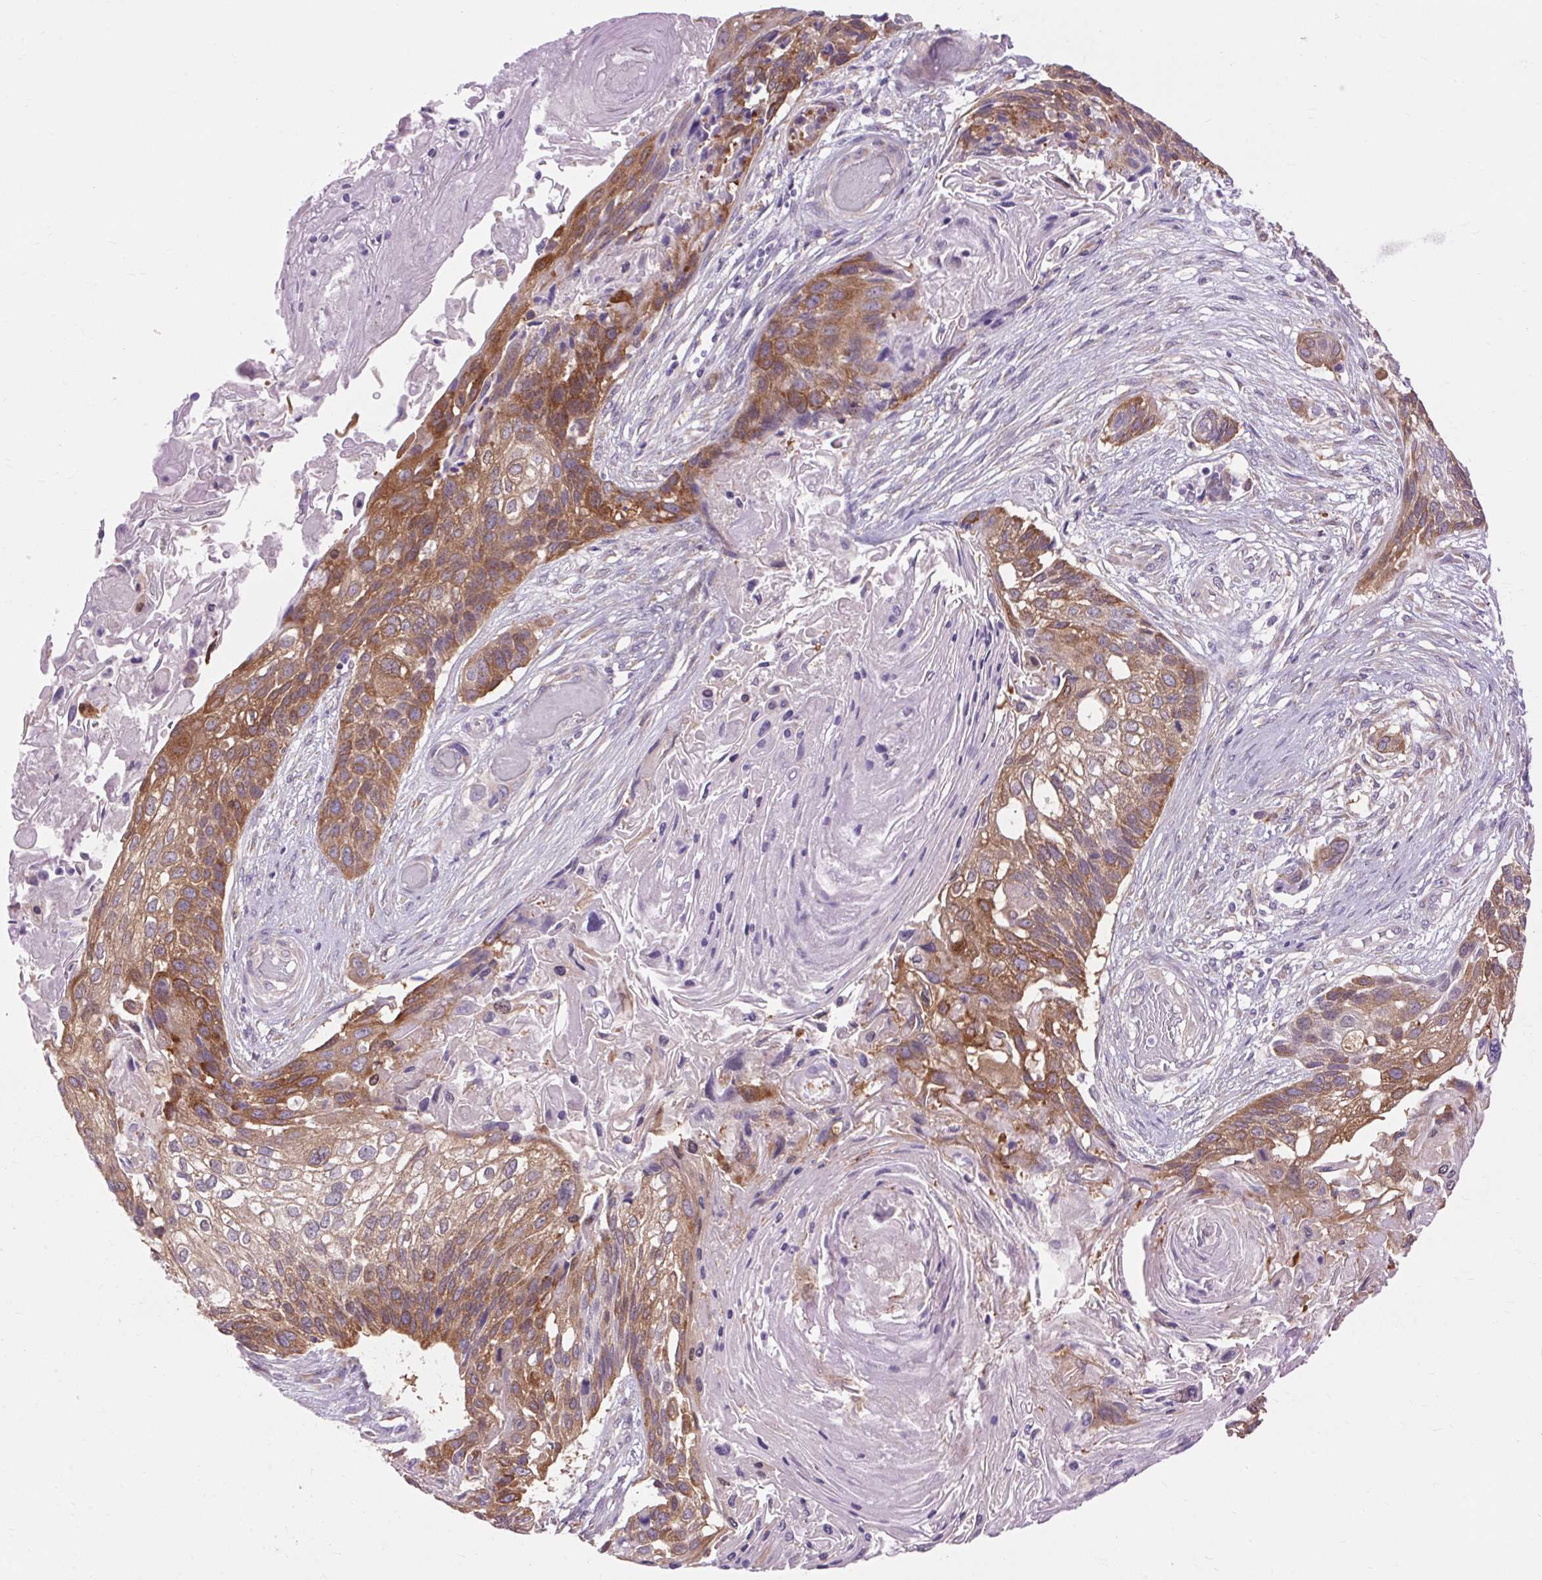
{"staining": {"intensity": "moderate", "quantity": ">75%", "location": "cytoplasmic/membranous"}, "tissue": "lung cancer", "cell_type": "Tumor cells", "image_type": "cancer", "snomed": [{"axis": "morphology", "description": "Squamous cell carcinoma, NOS"}, {"axis": "topography", "description": "Lung"}], "caption": "Lung cancer (squamous cell carcinoma) stained with DAB immunohistochemistry shows medium levels of moderate cytoplasmic/membranous expression in approximately >75% of tumor cells.", "gene": "SOWAHC", "patient": {"sex": "male", "age": 69}}